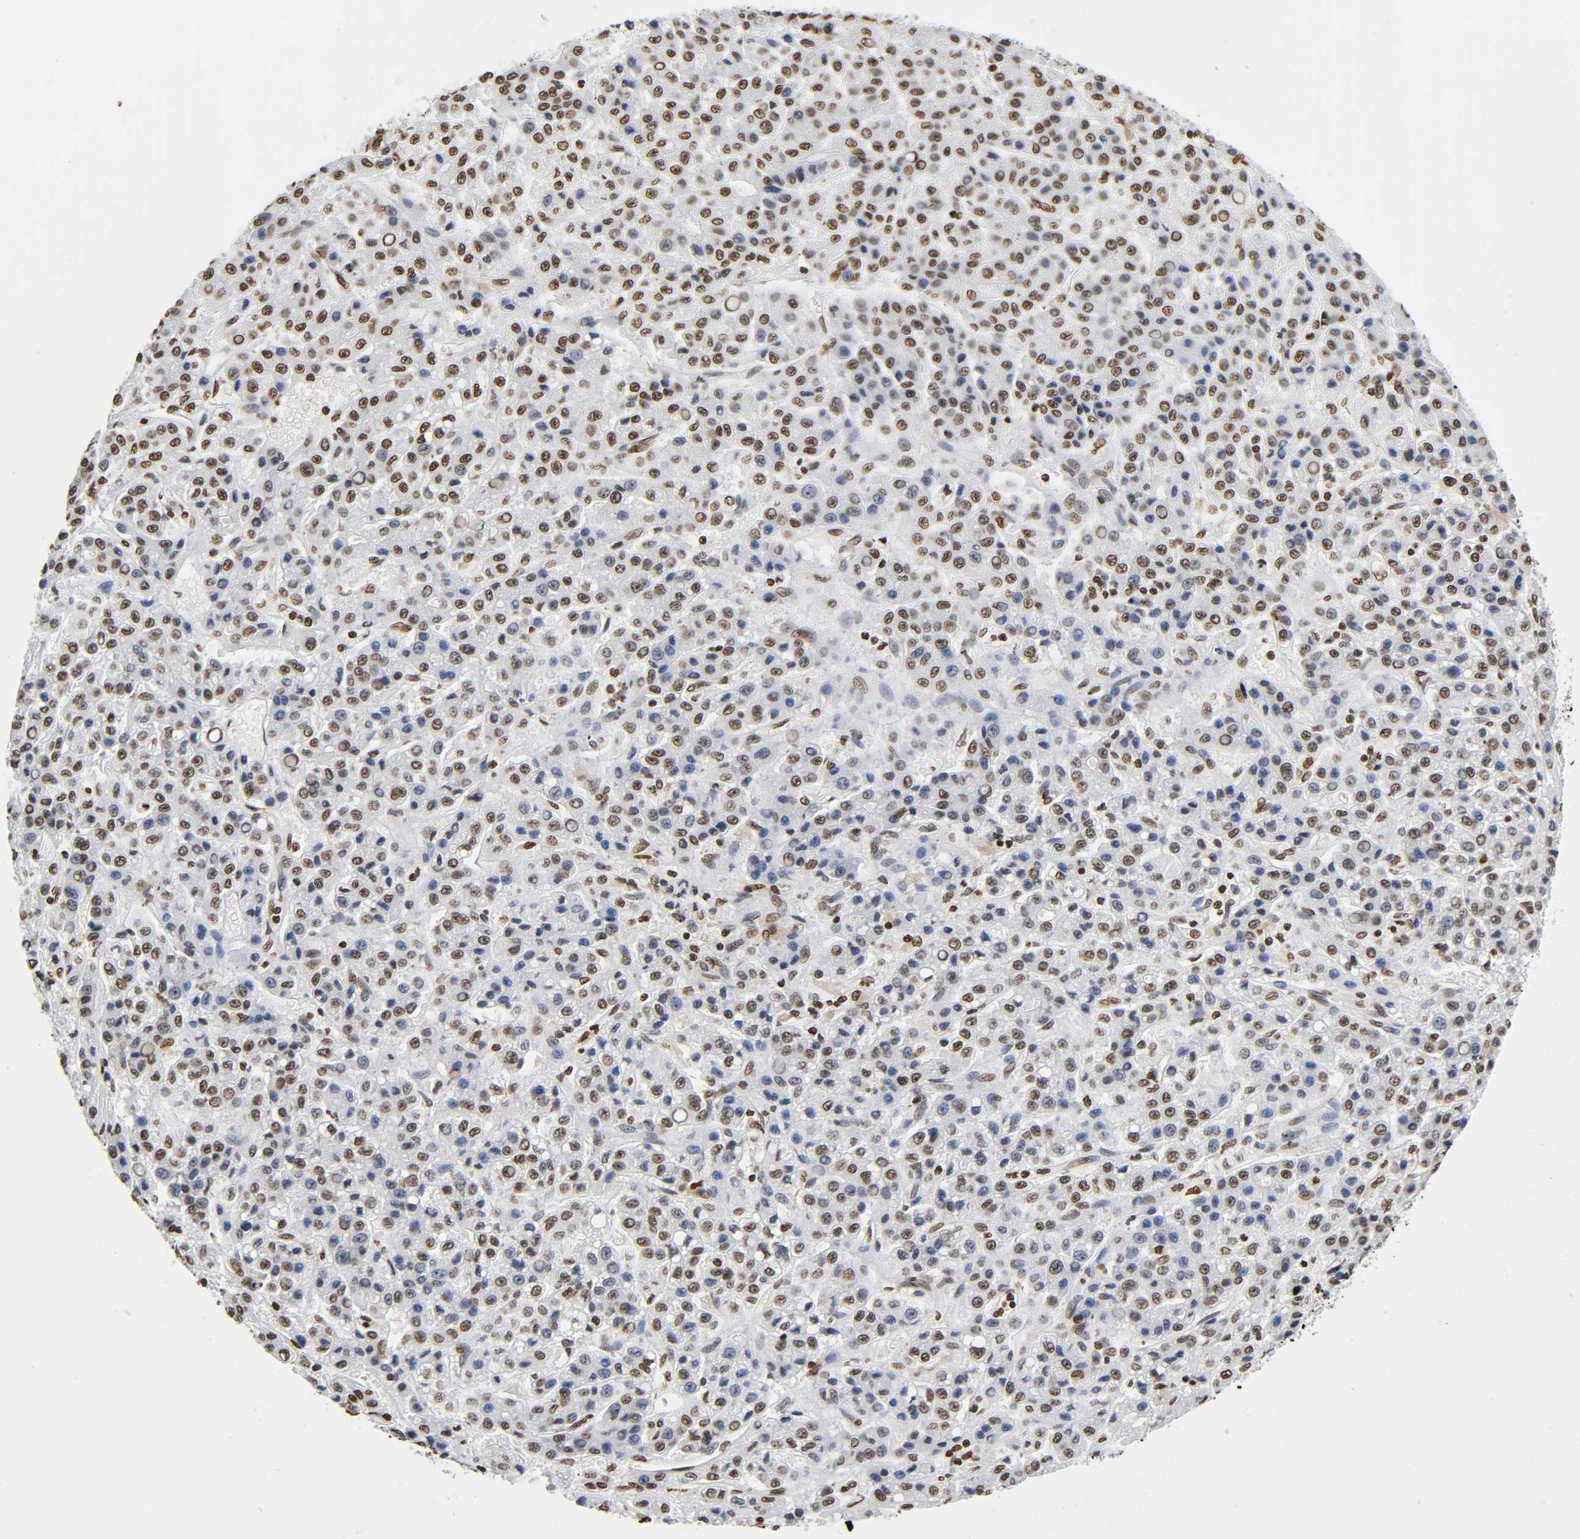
{"staining": {"intensity": "moderate", "quantity": "25%-75%", "location": "nuclear"}, "tissue": "liver cancer", "cell_type": "Tumor cells", "image_type": "cancer", "snomed": [{"axis": "morphology", "description": "Carcinoma, Hepatocellular, NOS"}, {"axis": "topography", "description": "Liver"}], "caption": "A micrograph showing moderate nuclear positivity in approximately 25%-75% of tumor cells in hepatocellular carcinoma (liver), as visualized by brown immunohistochemical staining.", "gene": "HOXA6", "patient": {"sex": "male", "age": 70}}